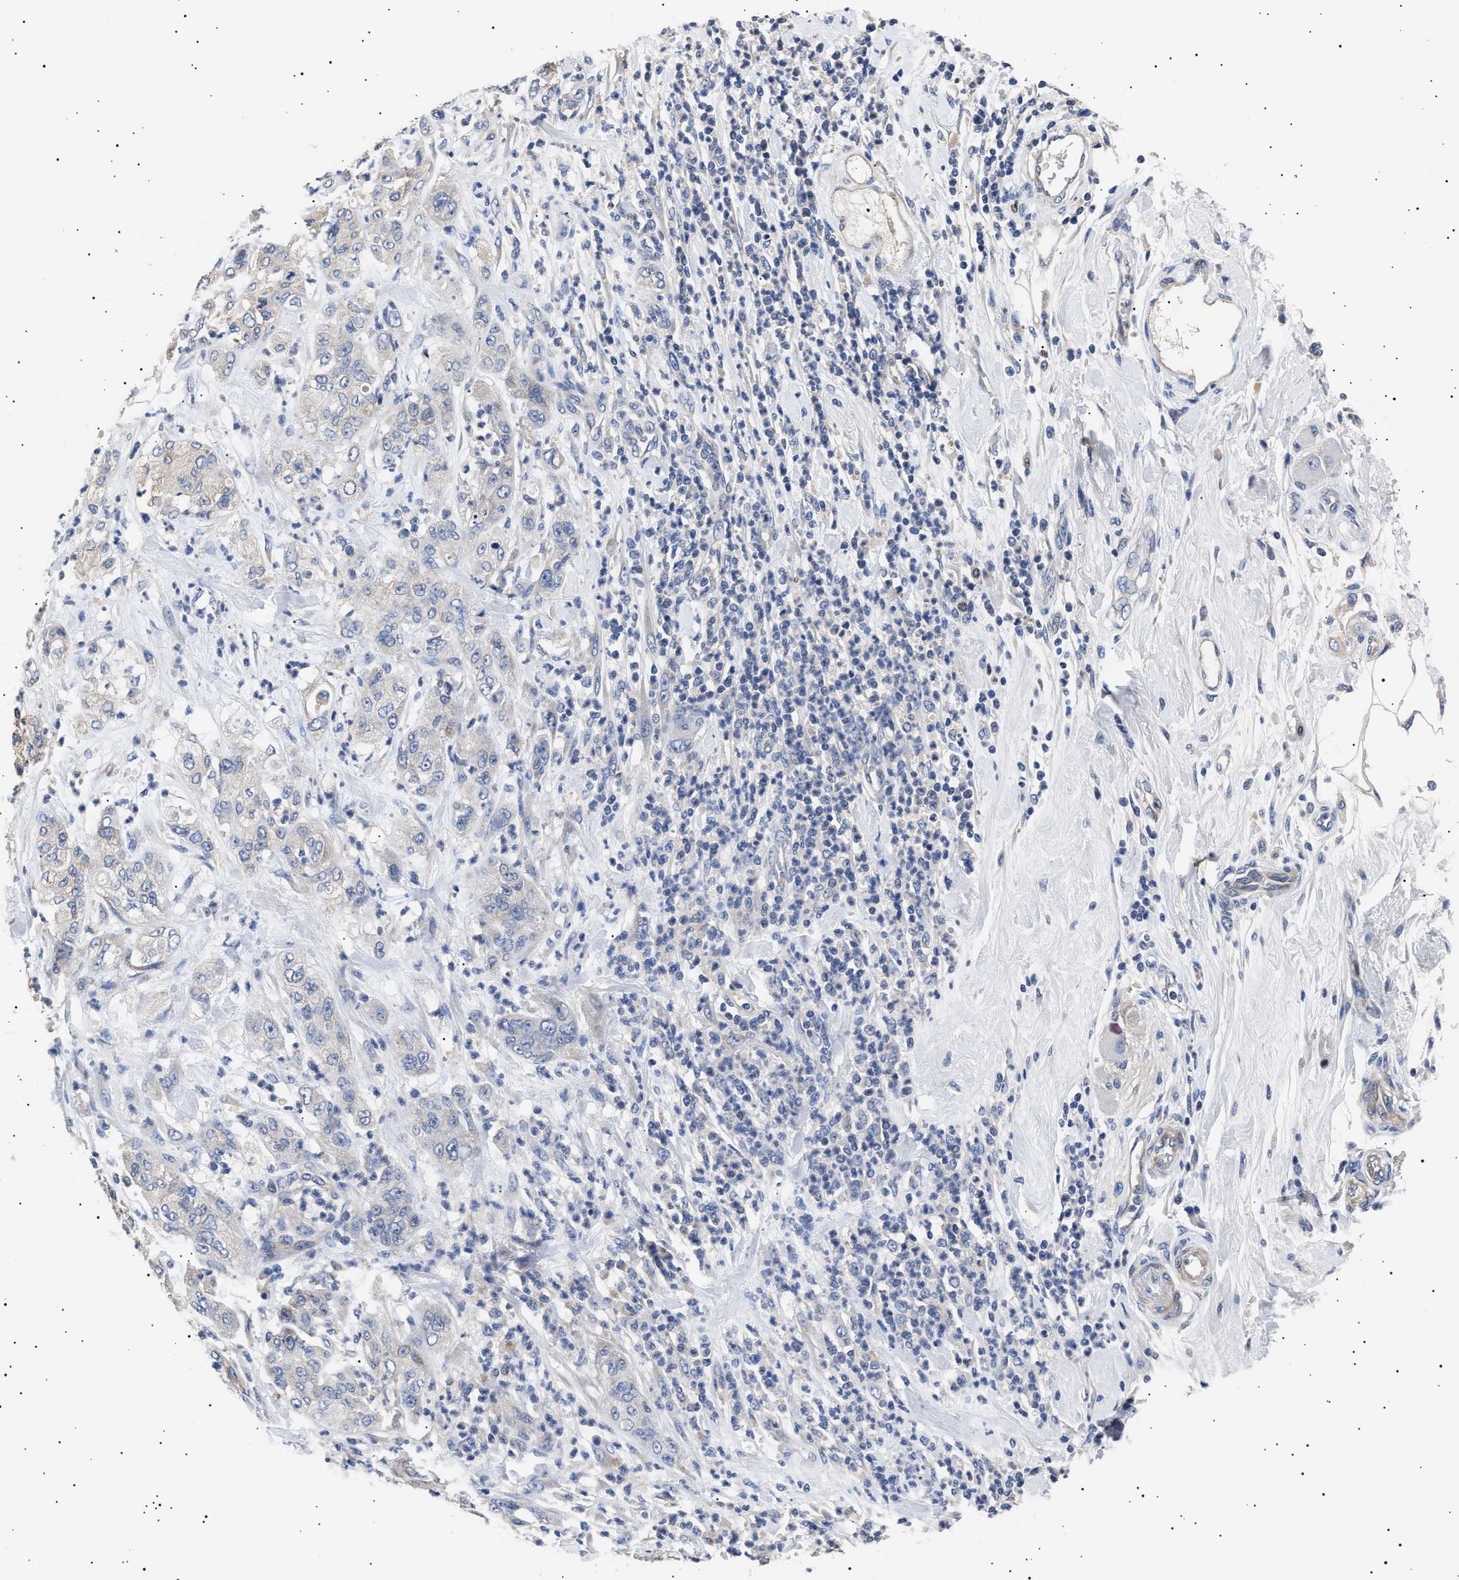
{"staining": {"intensity": "negative", "quantity": "none", "location": "none"}, "tissue": "pancreatic cancer", "cell_type": "Tumor cells", "image_type": "cancer", "snomed": [{"axis": "morphology", "description": "Adenocarcinoma, NOS"}, {"axis": "topography", "description": "Pancreas"}], "caption": "The image displays no staining of tumor cells in pancreatic cancer (adenocarcinoma).", "gene": "HEMGN", "patient": {"sex": "female", "age": 78}}